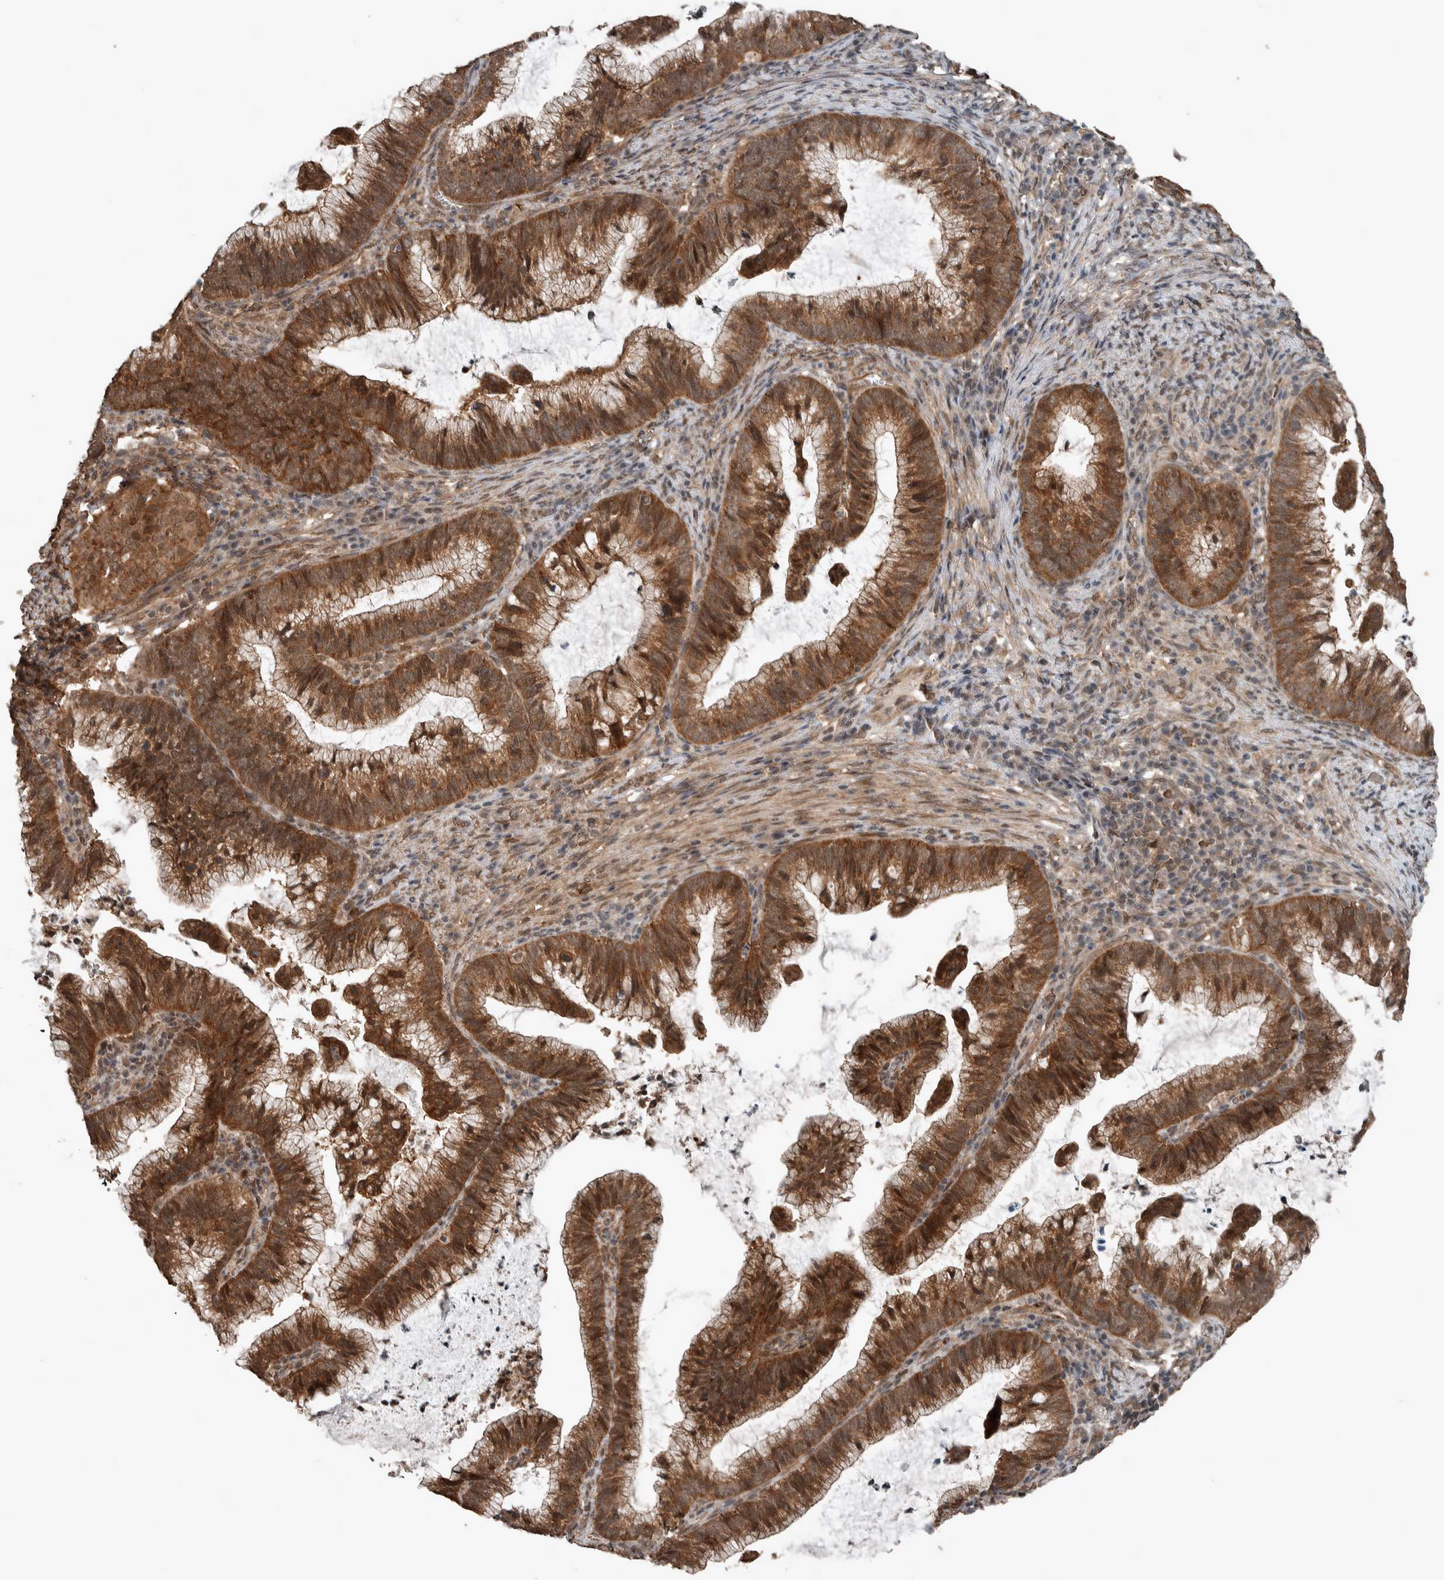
{"staining": {"intensity": "moderate", "quantity": ">75%", "location": "cytoplasmic/membranous"}, "tissue": "cervical cancer", "cell_type": "Tumor cells", "image_type": "cancer", "snomed": [{"axis": "morphology", "description": "Adenocarcinoma, NOS"}, {"axis": "topography", "description": "Cervix"}], "caption": "A brown stain shows moderate cytoplasmic/membranous expression of a protein in human cervical cancer (adenocarcinoma) tumor cells. (Stains: DAB in brown, nuclei in blue, Microscopy: brightfield microscopy at high magnification).", "gene": "MYO1E", "patient": {"sex": "female", "age": 36}}